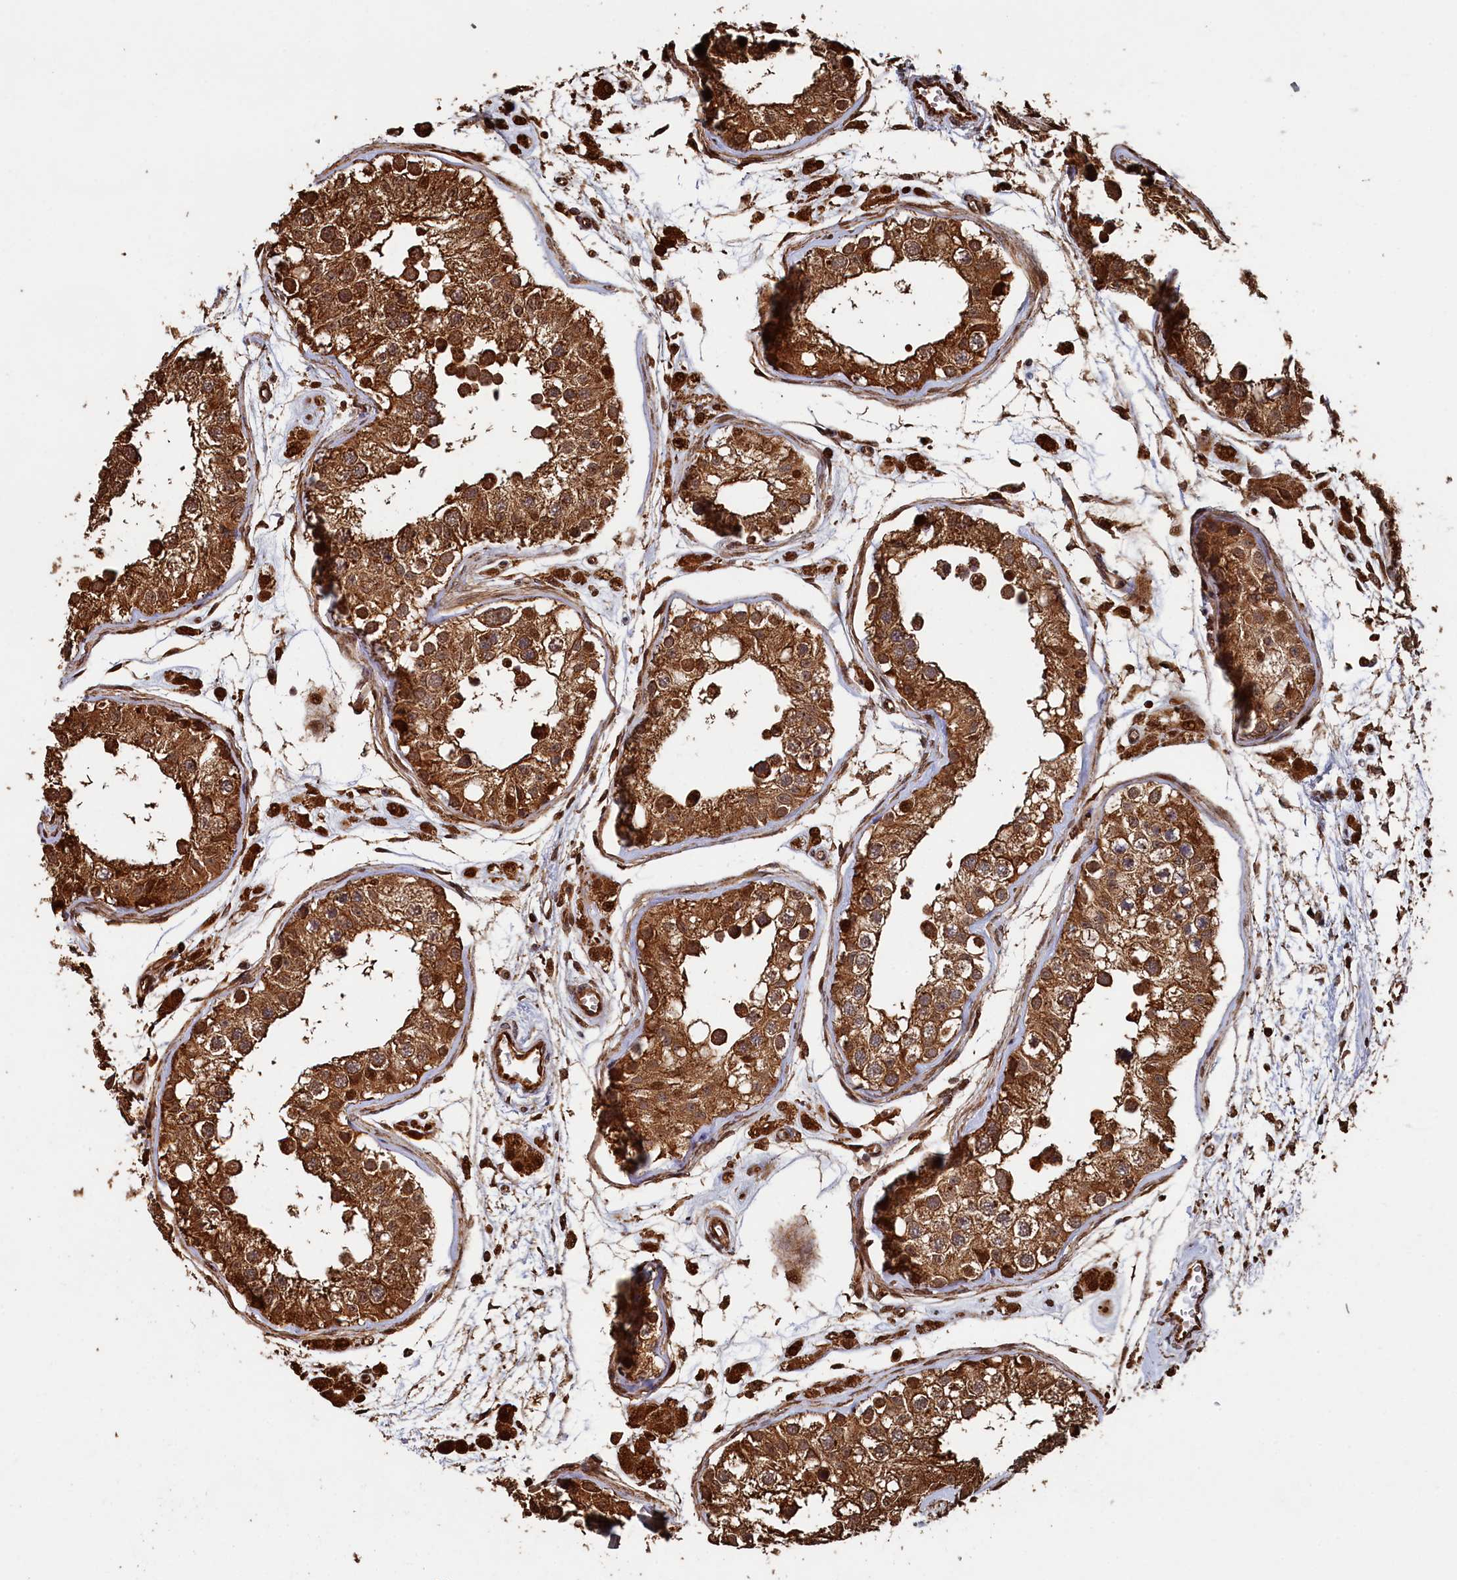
{"staining": {"intensity": "strong", "quantity": ">75%", "location": "cytoplasmic/membranous,nuclear"}, "tissue": "testis", "cell_type": "Cells in seminiferous ducts", "image_type": "normal", "snomed": [{"axis": "morphology", "description": "Normal tissue, NOS"}, {"axis": "morphology", "description": "Adenocarcinoma, metastatic, NOS"}, {"axis": "topography", "description": "Testis"}], "caption": "Immunohistochemical staining of benign testis displays >75% levels of strong cytoplasmic/membranous,nuclear protein positivity in about >75% of cells in seminiferous ducts. (DAB (3,3'-diaminobenzidine) IHC with brightfield microscopy, high magnification).", "gene": "PIGN", "patient": {"sex": "male", "age": 26}}